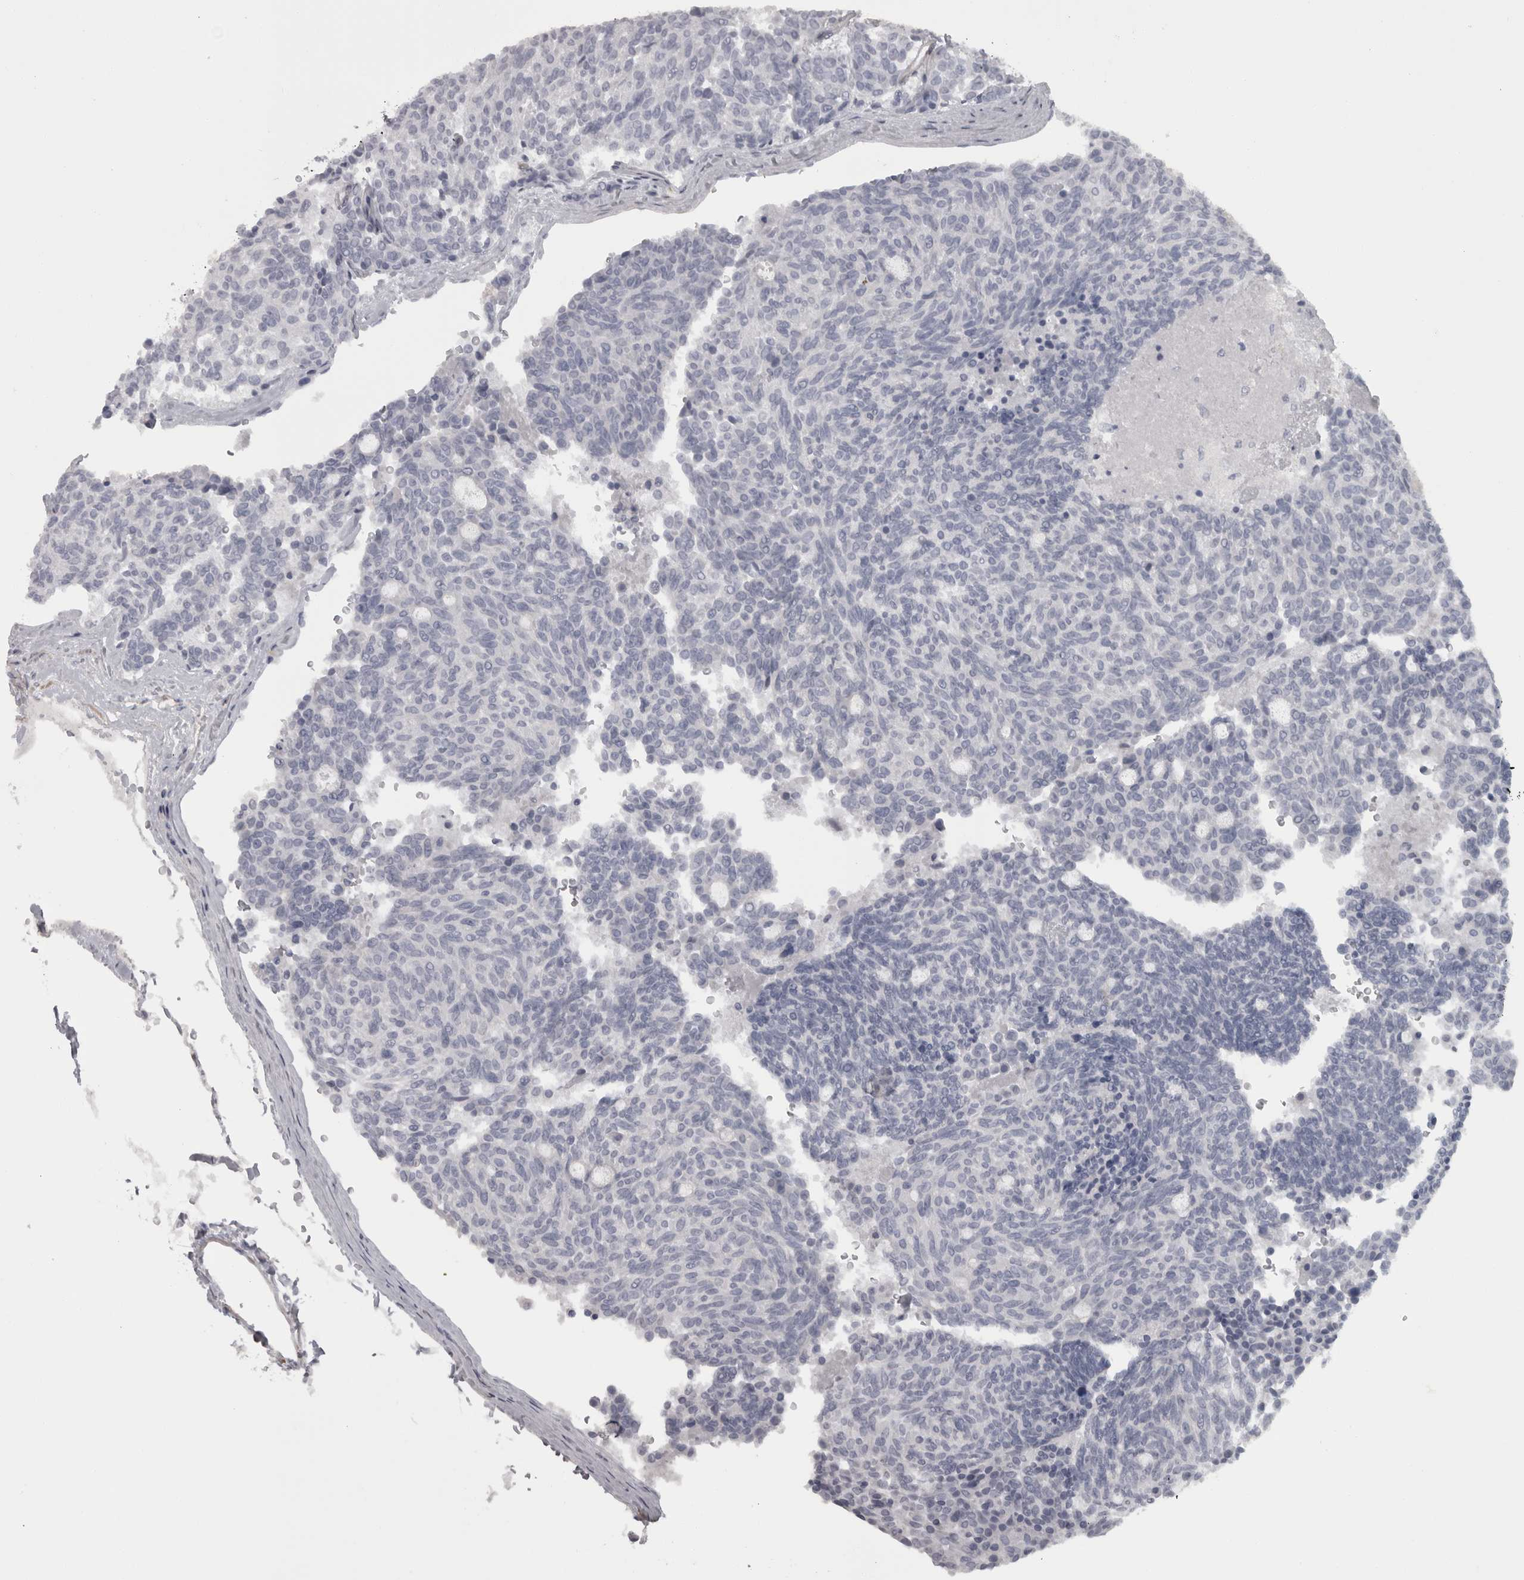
{"staining": {"intensity": "negative", "quantity": "none", "location": "none"}, "tissue": "carcinoid", "cell_type": "Tumor cells", "image_type": "cancer", "snomed": [{"axis": "morphology", "description": "Carcinoid, malignant, NOS"}, {"axis": "topography", "description": "Pancreas"}], "caption": "Tumor cells show no significant staining in malignant carcinoid.", "gene": "PPP1R12B", "patient": {"sex": "female", "age": 54}}